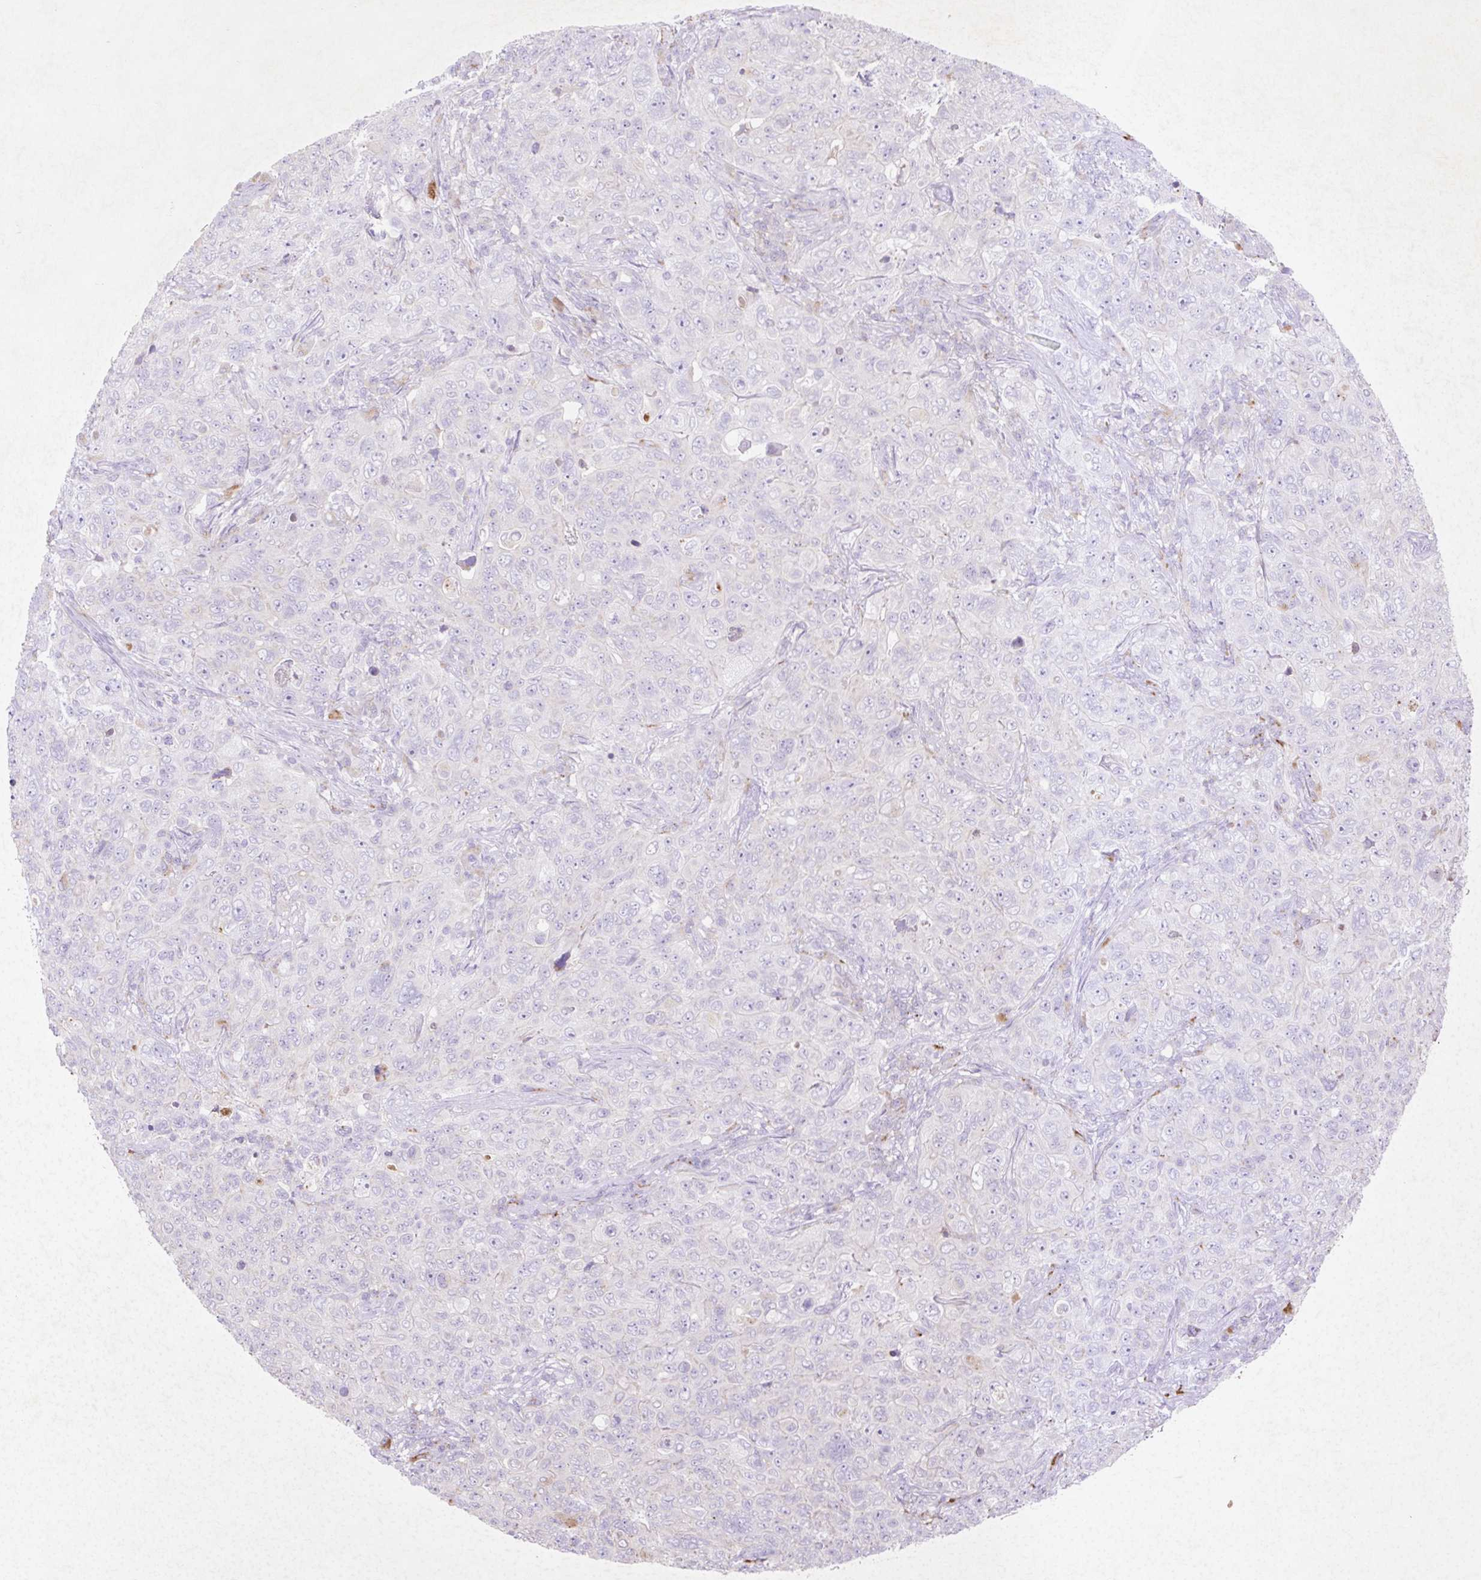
{"staining": {"intensity": "negative", "quantity": "none", "location": "none"}, "tissue": "pancreatic cancer", "cell_type": "Tumor cells", "image_type": "cancer", "snomed": [{"axis": "morphology", "description": "Adenocarcinoma, NOS"}, {"axis": "topography", "description": "Pancreas"}], "caption": "Immunohistochemistry (IHC) of pancreatic adenocarcinoma displays no positivity in tumor cells.", "gene": "HEXA", "patient": {"sex": "male", "age": 68}}